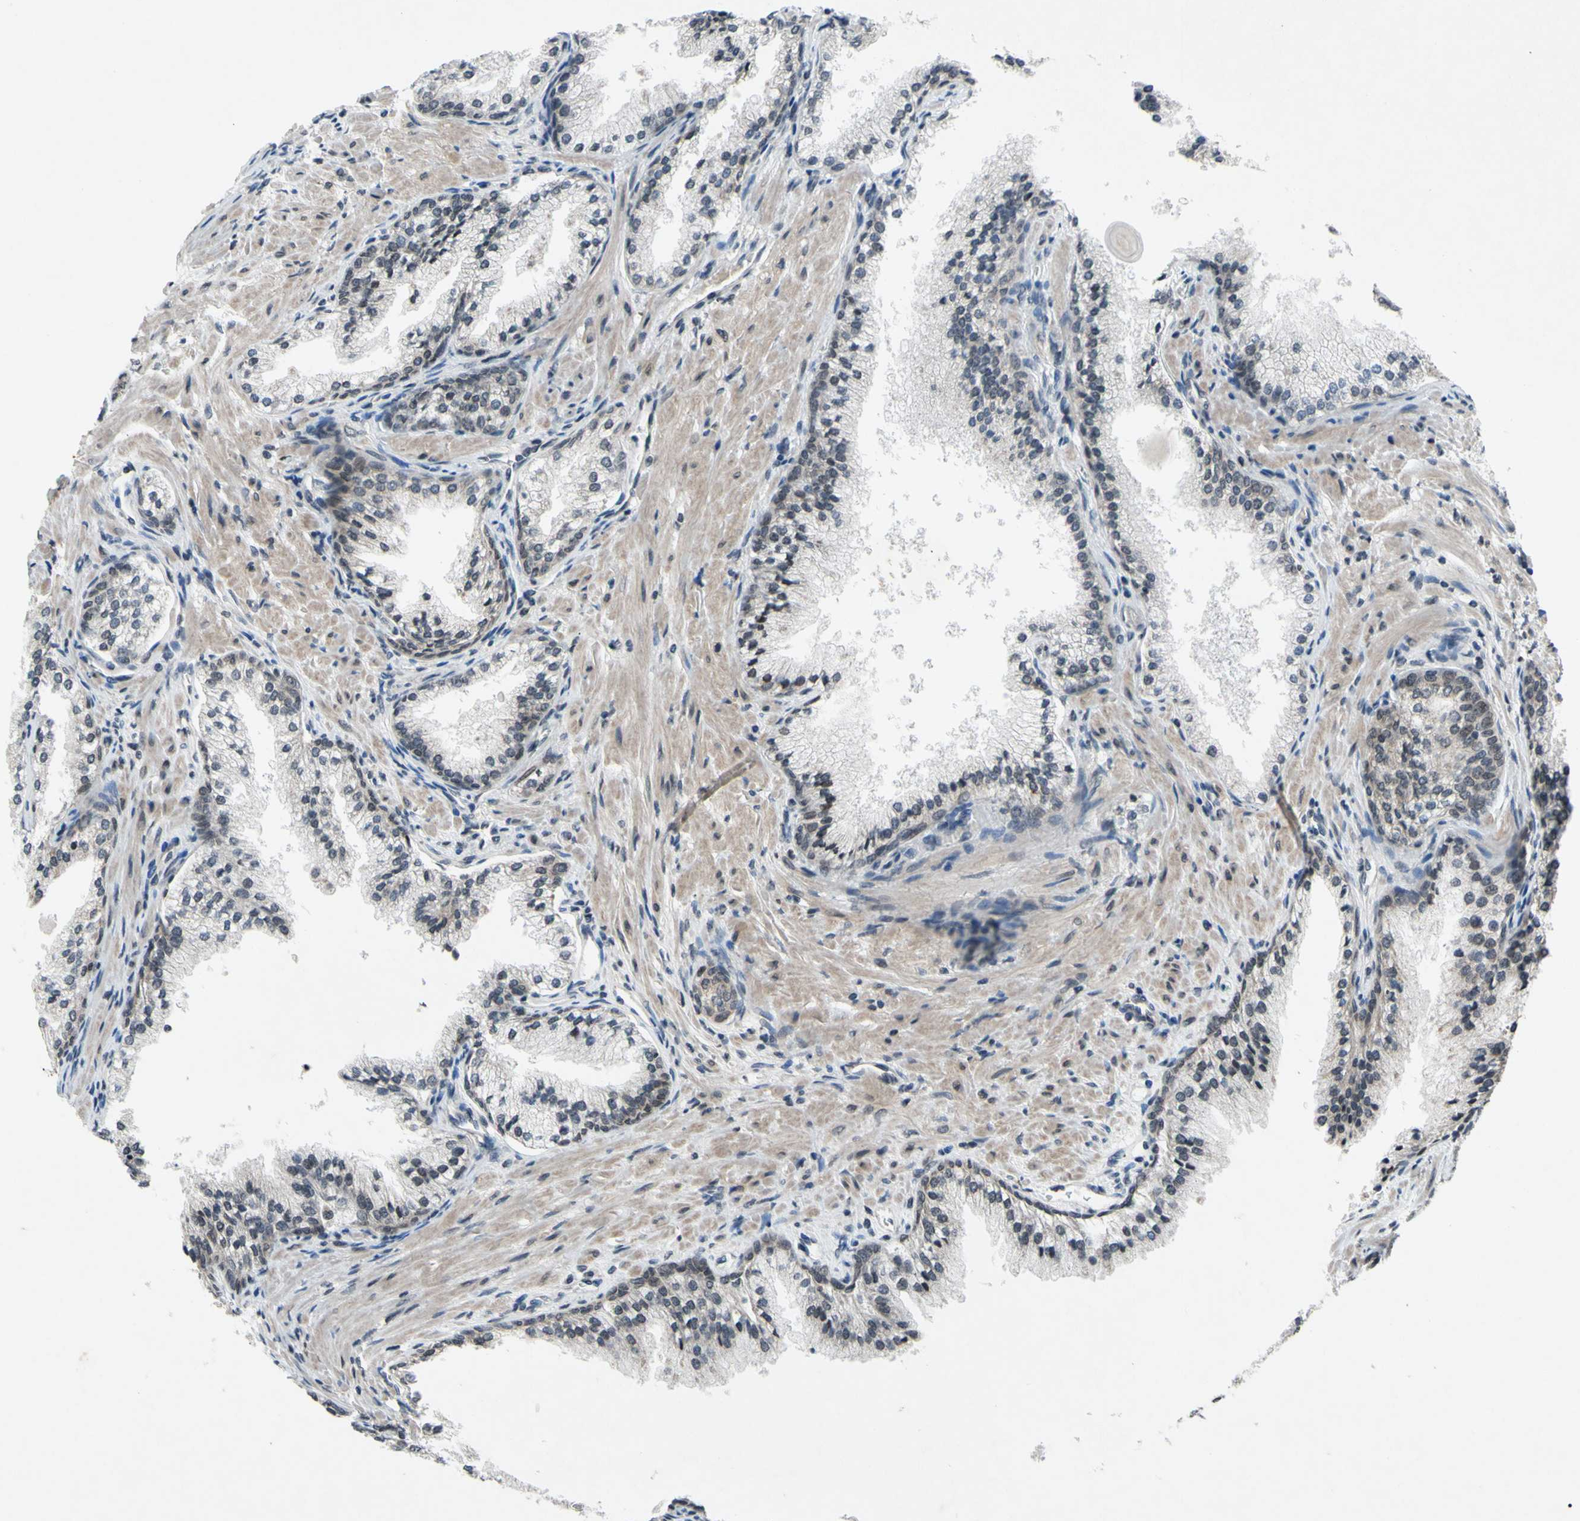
{"staining": {"intensity": "negative", "quantity": "none", "location": "none"}, "tissue": "prostate cancer", "cell_type": "Tumor cells", "image_type": "cancer", "snomed": [{"axis": "morphology", "description": "Adenocarcinoma, High grade"}, {"axis": "topography", "description": "Prostate"}], "caption": "IHC of adenocarcinoma (high-grade) (prostate) shows no expression in tumor cells.", "gene": "XPO1", "patient": {"sex": "male", "age": 58}}